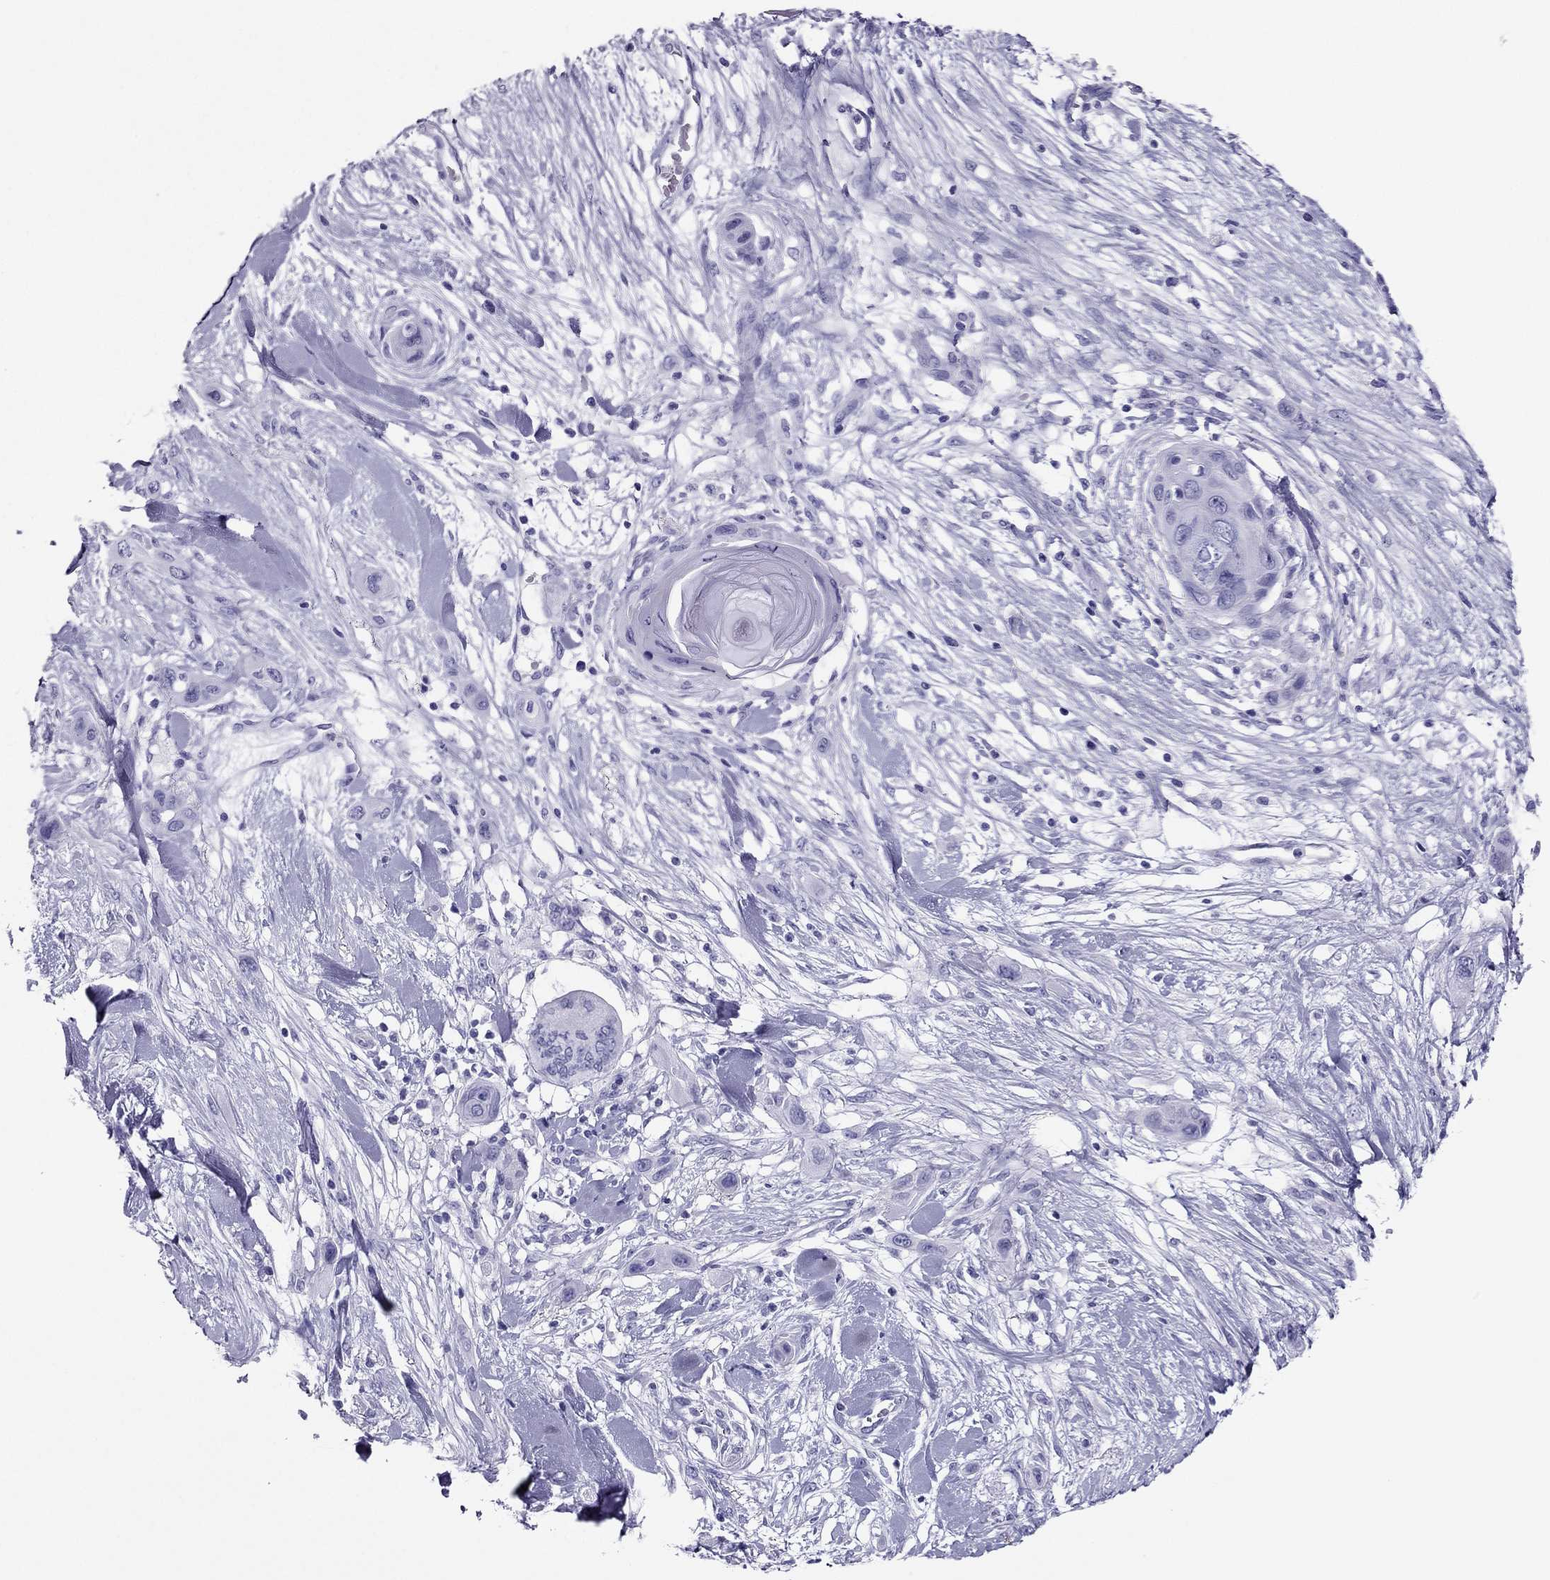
{"staining": {"intensity": "negative", "quantity": "none", "location": "none"}, "tissue": "skin cancer", "cell_type": "Tumor cells", "image_type": "cancer", "snomed": [{"axis": "morphology", "description": "Squamous cell carcinoma, NOS"}, {"axis": "topography", "description": "Skin"}], "caption": "Immunohistochemical staining of skin squamous cell carcinoma shows no significant staining in tumor cells.", "gene": "PDE6A", "patient": {"sex": "male", "age": 79}}